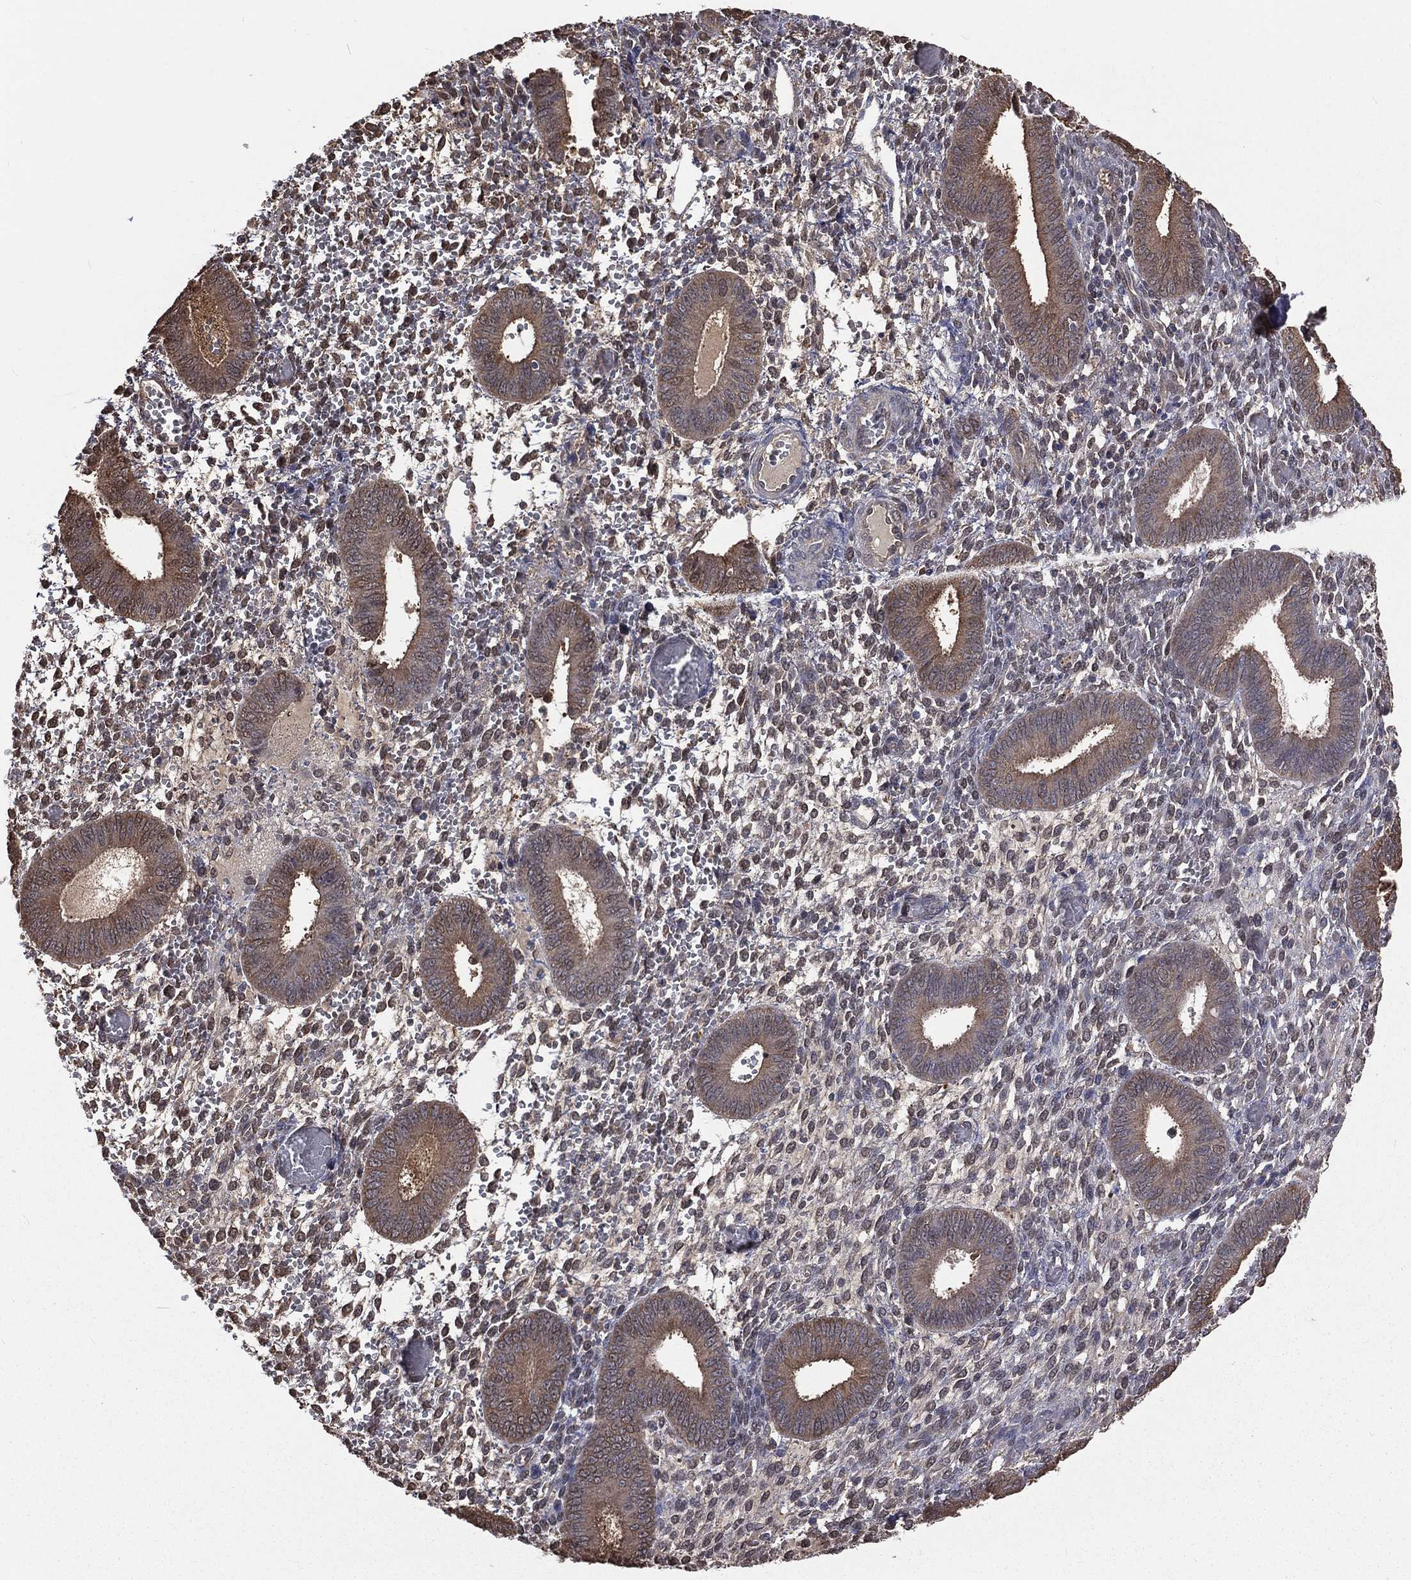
{"staining": {"intensity": "negative", "quantity": "none", "location": "none"}, "tissue": "endometrium", "cell_type": "Cells in endometrial stroma", "image_type": "normal", "snomed": [{"axis": "morphology", "description": "Normal tissue, NOS"}, {"axis": "topography", "description": "Endometrium"}], "caption": "Human endometrium stained for a protein using immunohistochemistry (IHC) exhibits no staining in cells in endometrial stroma.", "gene": "TBC1D2", "patient": {"sex": "female", "age": 42}}